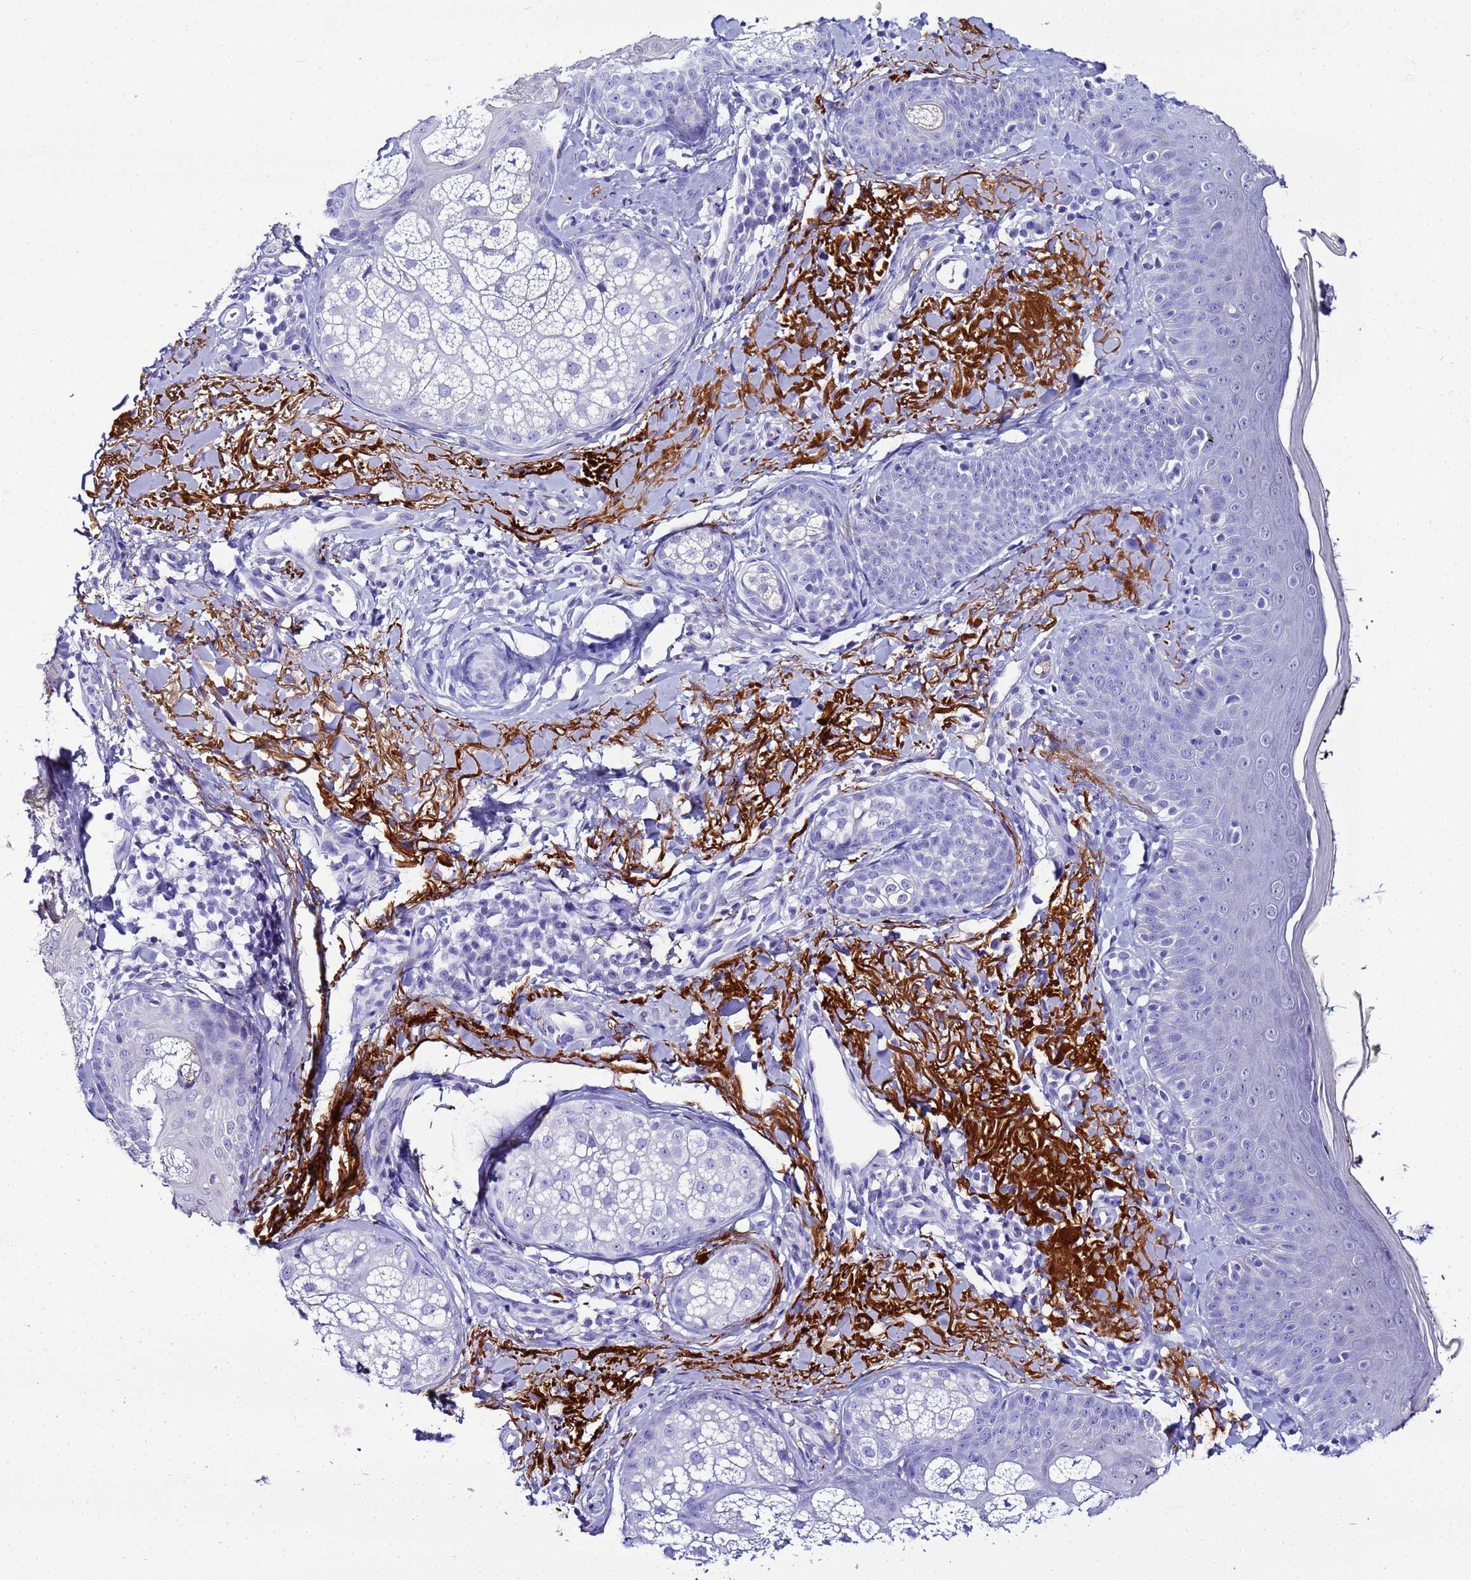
{"staining": {"intensity": "negative", "quantity": "none", "location": "none"}, "tissue": "skin", "cell_type": "Fibroblasts", "image_type": "normal", "snomed": [{"axis": "morphology", "description": "Normal tissue, NOS"}, {"axis": "topography", "description": "Skin"}], "caption": "Fibroblasts show no significant positivity in benign skin.", "gene": "CFHR1", "patient": {"sex": "male", "age": 57}}